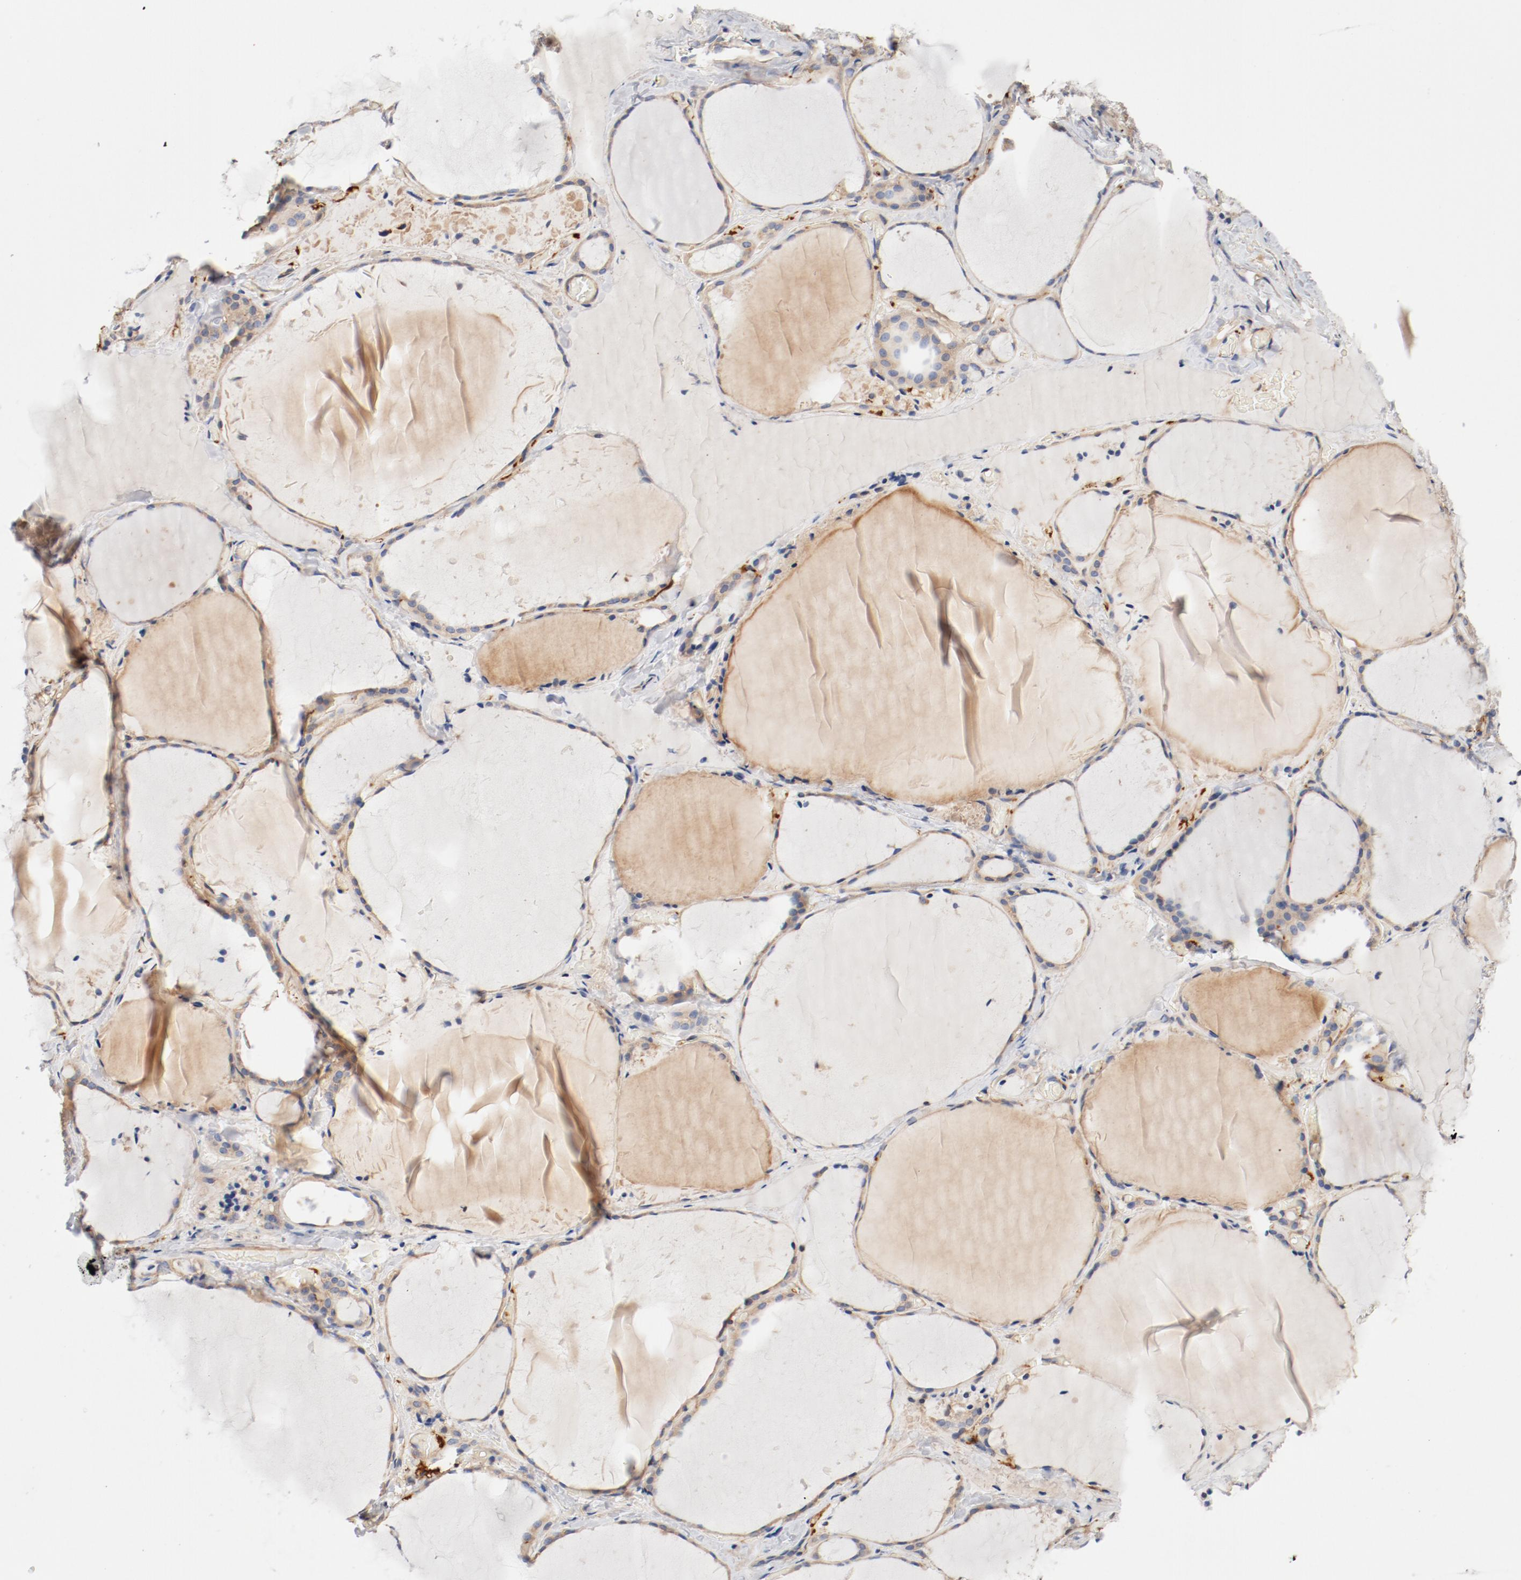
{"staining": {"intensity": "moderate", "quantity": "25%-75%", "location": "cytoplasmic/membranous"}, "tissue": "thyroid gland", "cell_type": "Glandular cells", "image_type": "normal", "snomed": [{"axis": "morphology", "description": "Normal tissue, NOS"}, {"axis": "topography", "description": "Thyroid gland"}], "caption": "Brown immunohistochemical staining in unremarkable human thyroid gland shows moderate cytoplasmic/membranous positivity in approximately 25%-75% of glandular cells. (brown staining indicates protein expression, while blue staining denotes nuclei).", "gene": "ILK", "patient": {"sex": "female", "age": 22}}